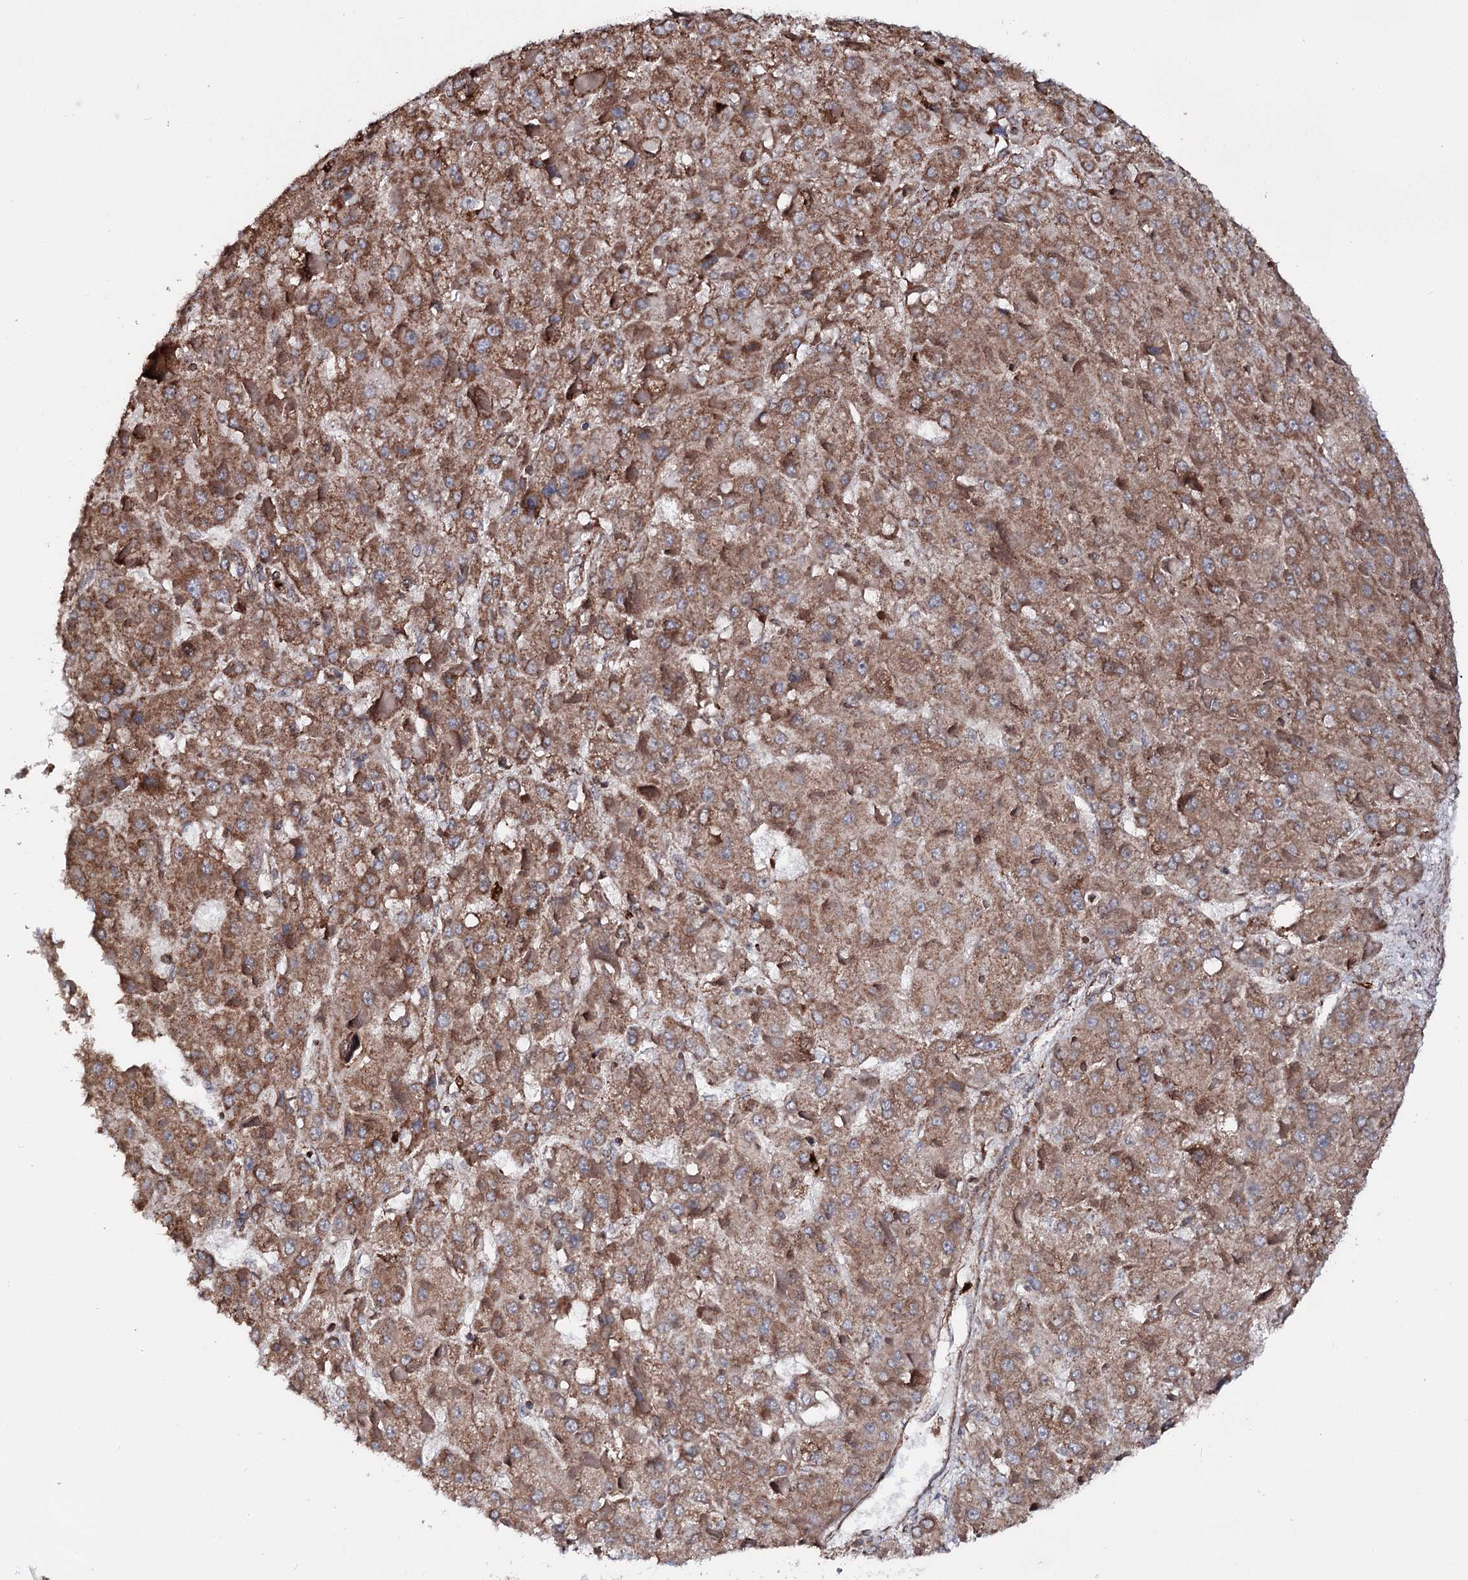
{"staining": {"intensity": "moderate", "quantity": ">75%", "location": "cytoplasmic/membranous"}, "tissue": "liver cancer", "cell_type": "Tumor cells", "image_type": "cancer", "snomed": [{"axis": "morphology", "description": "Carcinoma, Hepatocellular, NOS"}, {"axis": "topography", "description": "Liver"}], "caption": "The immunohistochemical stain shows moderate cytoplasmic/membranous positivity in tumor cells of hepatocellular carcinoma (liver) tissue.", "gene": "FGFR1OP2", "patient": {"sex": "female", "age": 73}}